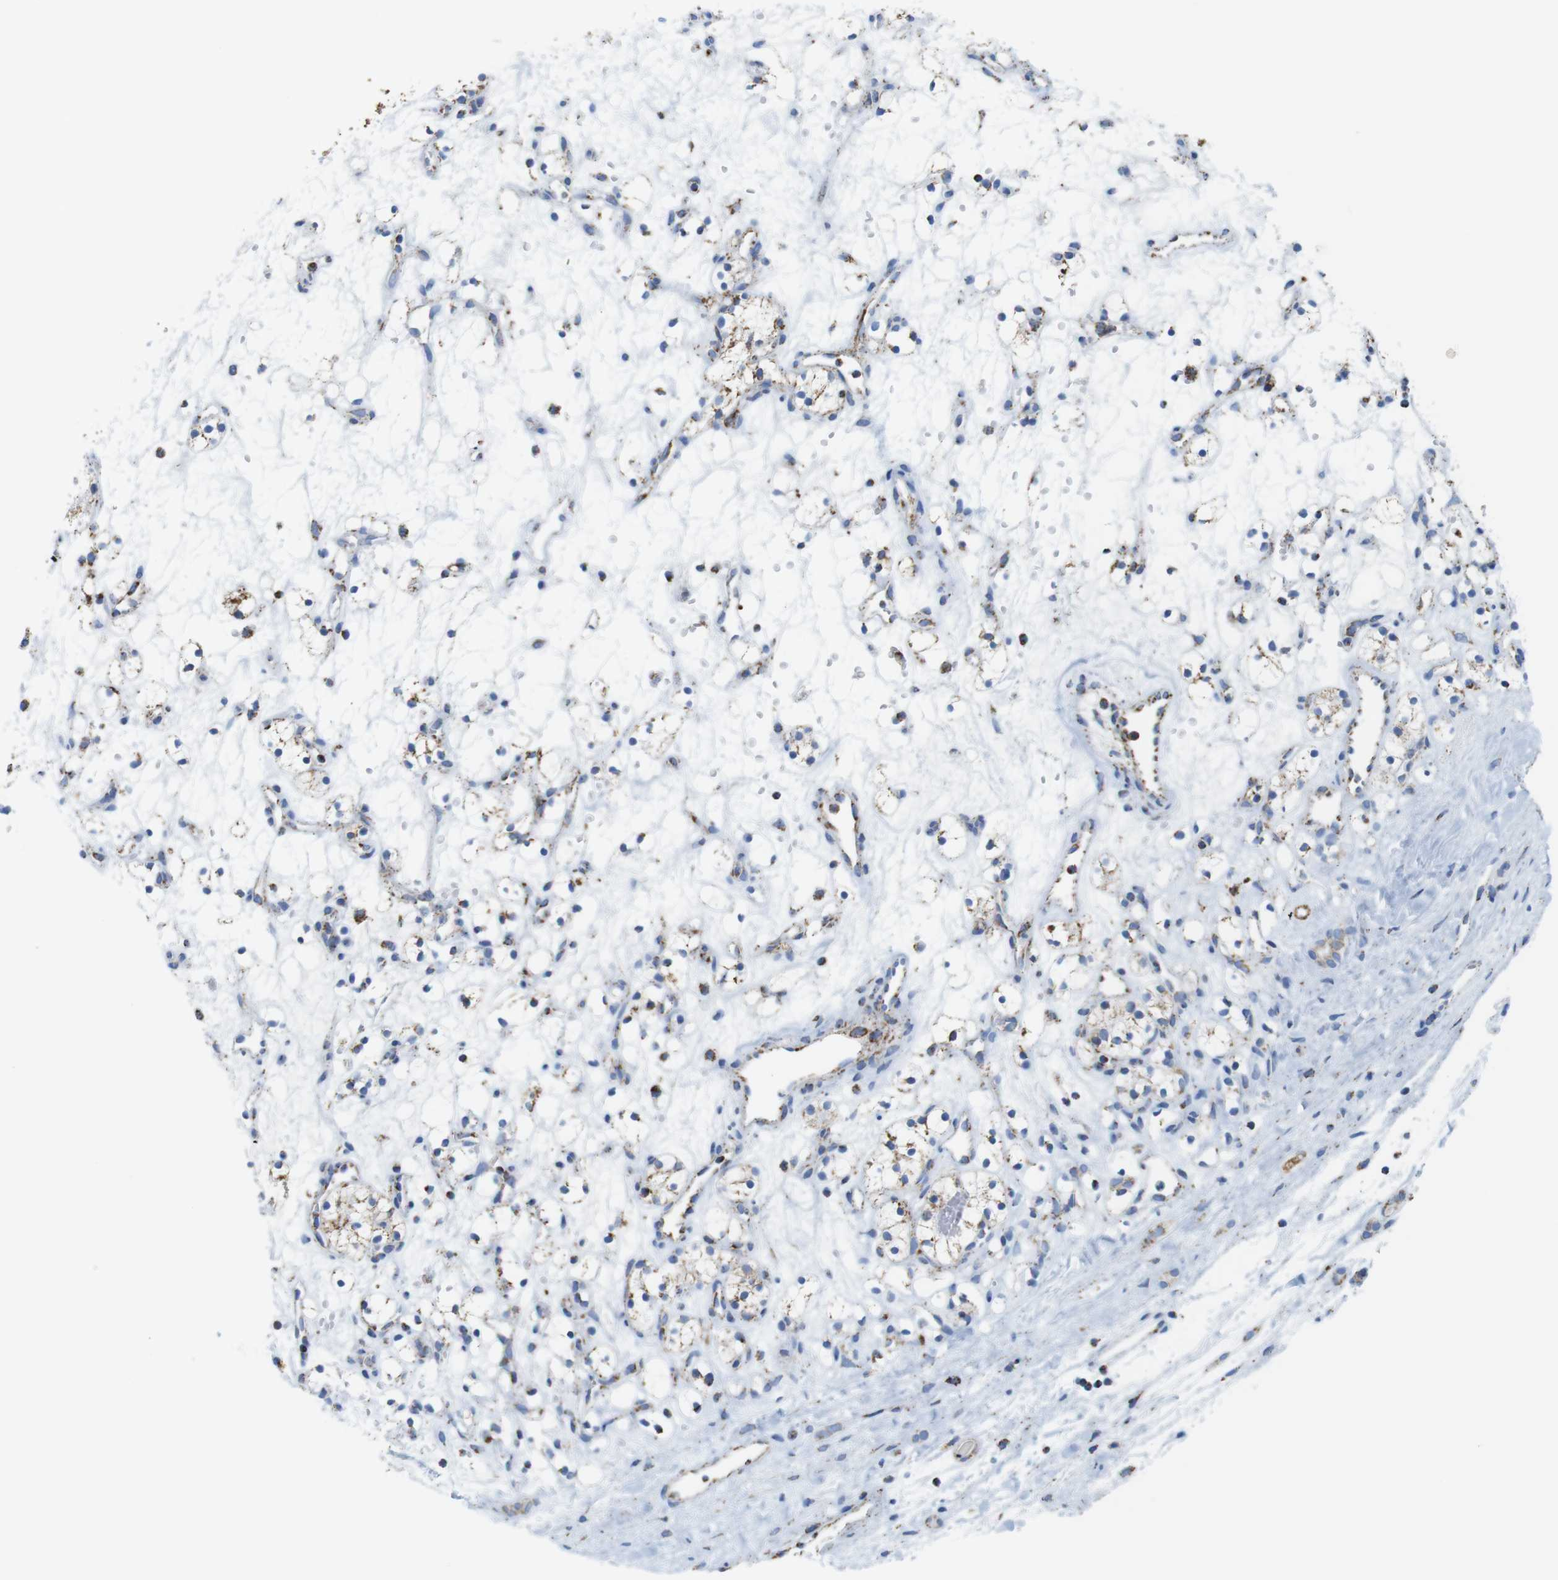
{"staining": {"intensity": "moderate", "quantity": "<25%", "location": "cytoplasmic/membranous"}, "tissue": "renal cancer", "cell_type": "Tumor cells", "image_type": "cancer", "snomed": [{"axis": "morphology", "description": "Adenocarcinoma, NOS"}, {"axis": "topography", "description": "Kidney"}], "caption": "Immunohistochemistry image of renal adenocarcinoma stained for a protein (brown), which demonstrates low levels of moderate cytoplasmic/membranous positivity in about <25% of tumor cells.", "gene": "ATP5PO", "patient": {"sex": "female", "age": 60}}